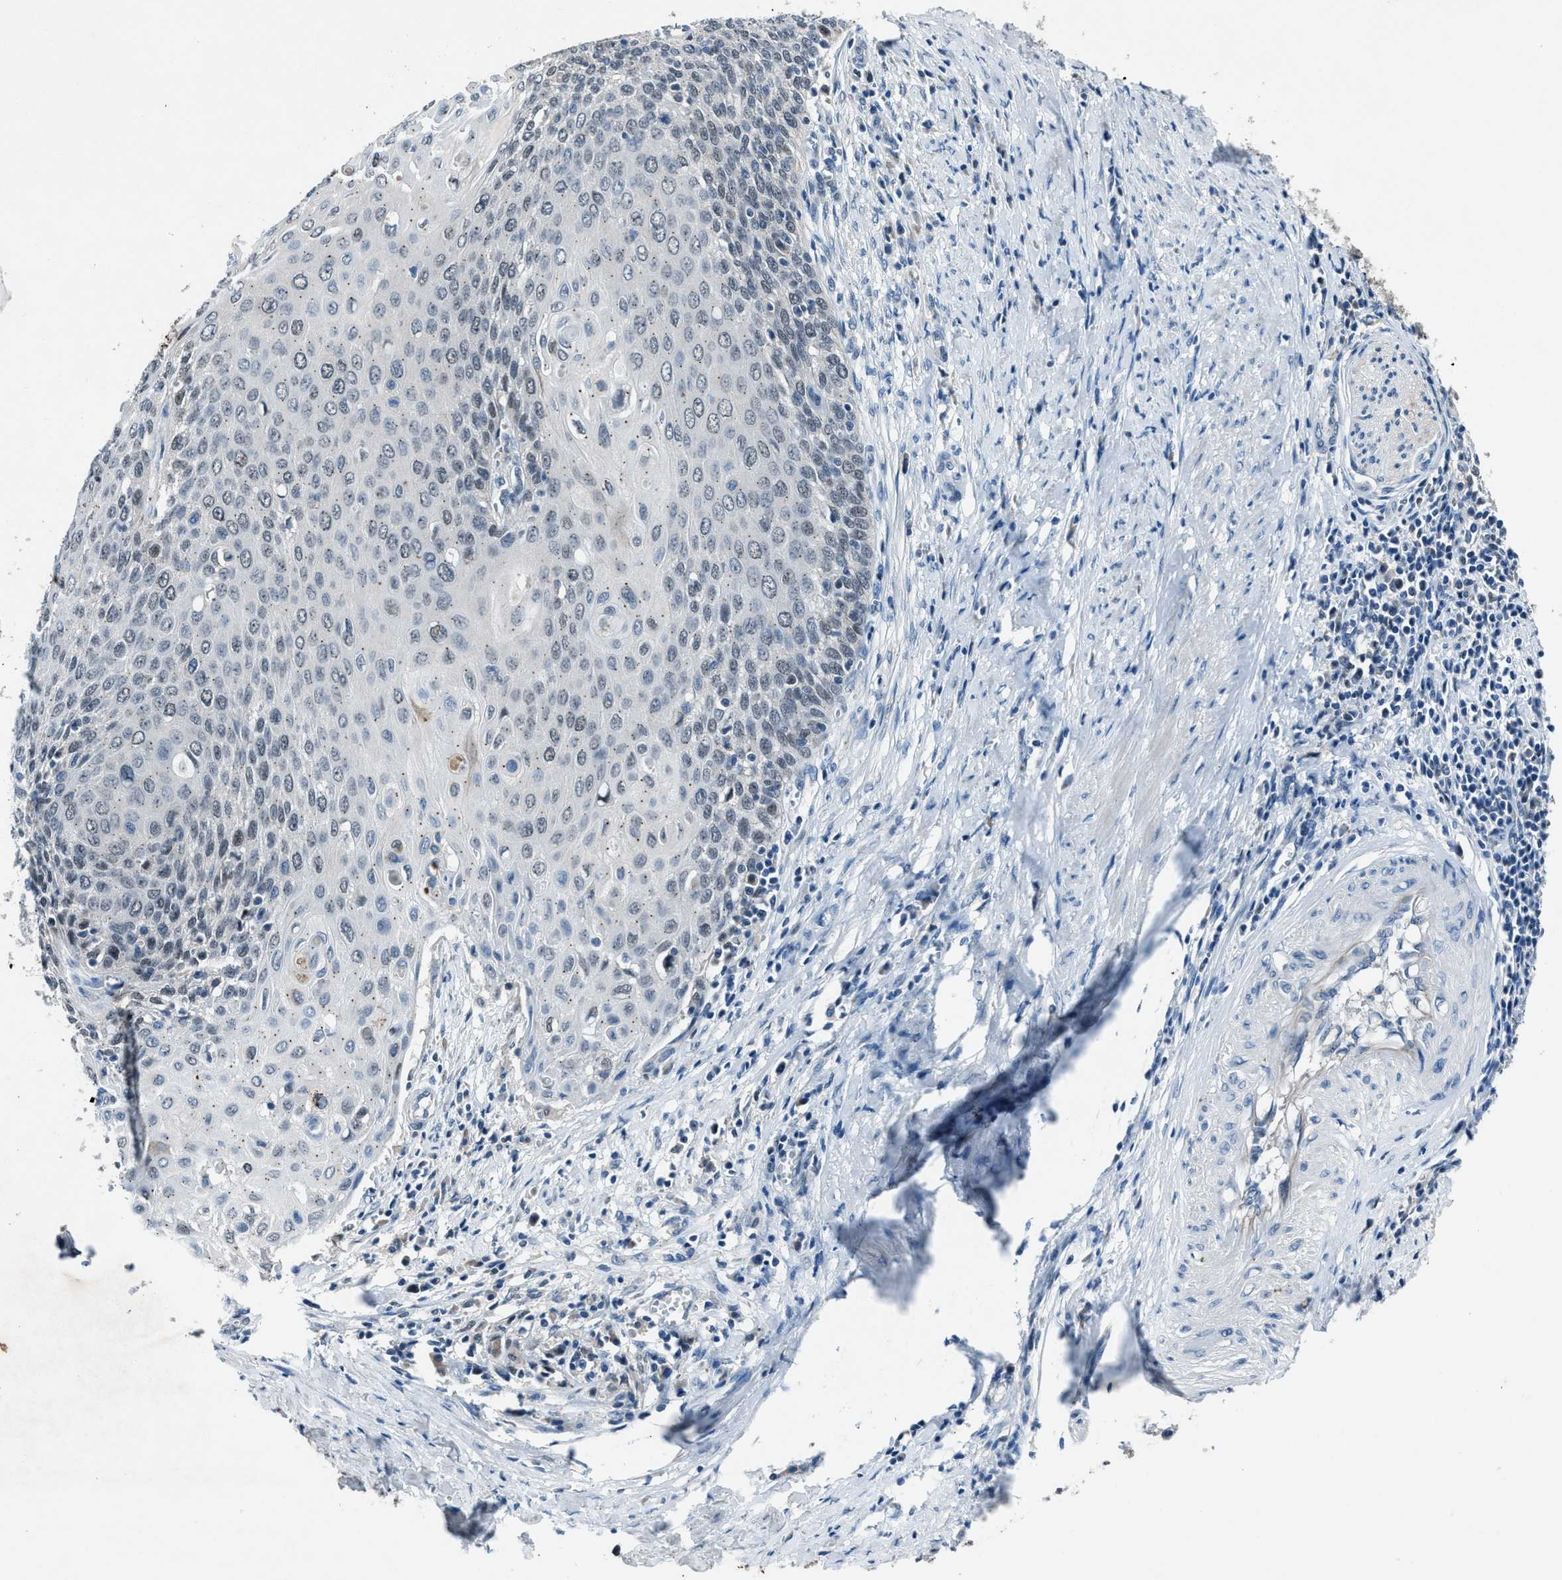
{"staining": {"intensity": "weak", "quantity": "25%-75%", "location": "nuclear"}, "tissue": "cervical cancer", "cell_type": "Tumor cells", "image_type": "cancer", "snomed": [{"axis": "morphology", "description": "Squamous cell carcinoma, NOS"}, {"axis": "topography", "description": "Cervix"}], "caption": "Cervical squamous cell carcinoma stained for a protein displays weak nuclear positivity in tumor cells.", "gene": "DUSP19", "patient": {"sex": "female", "age": 39}}